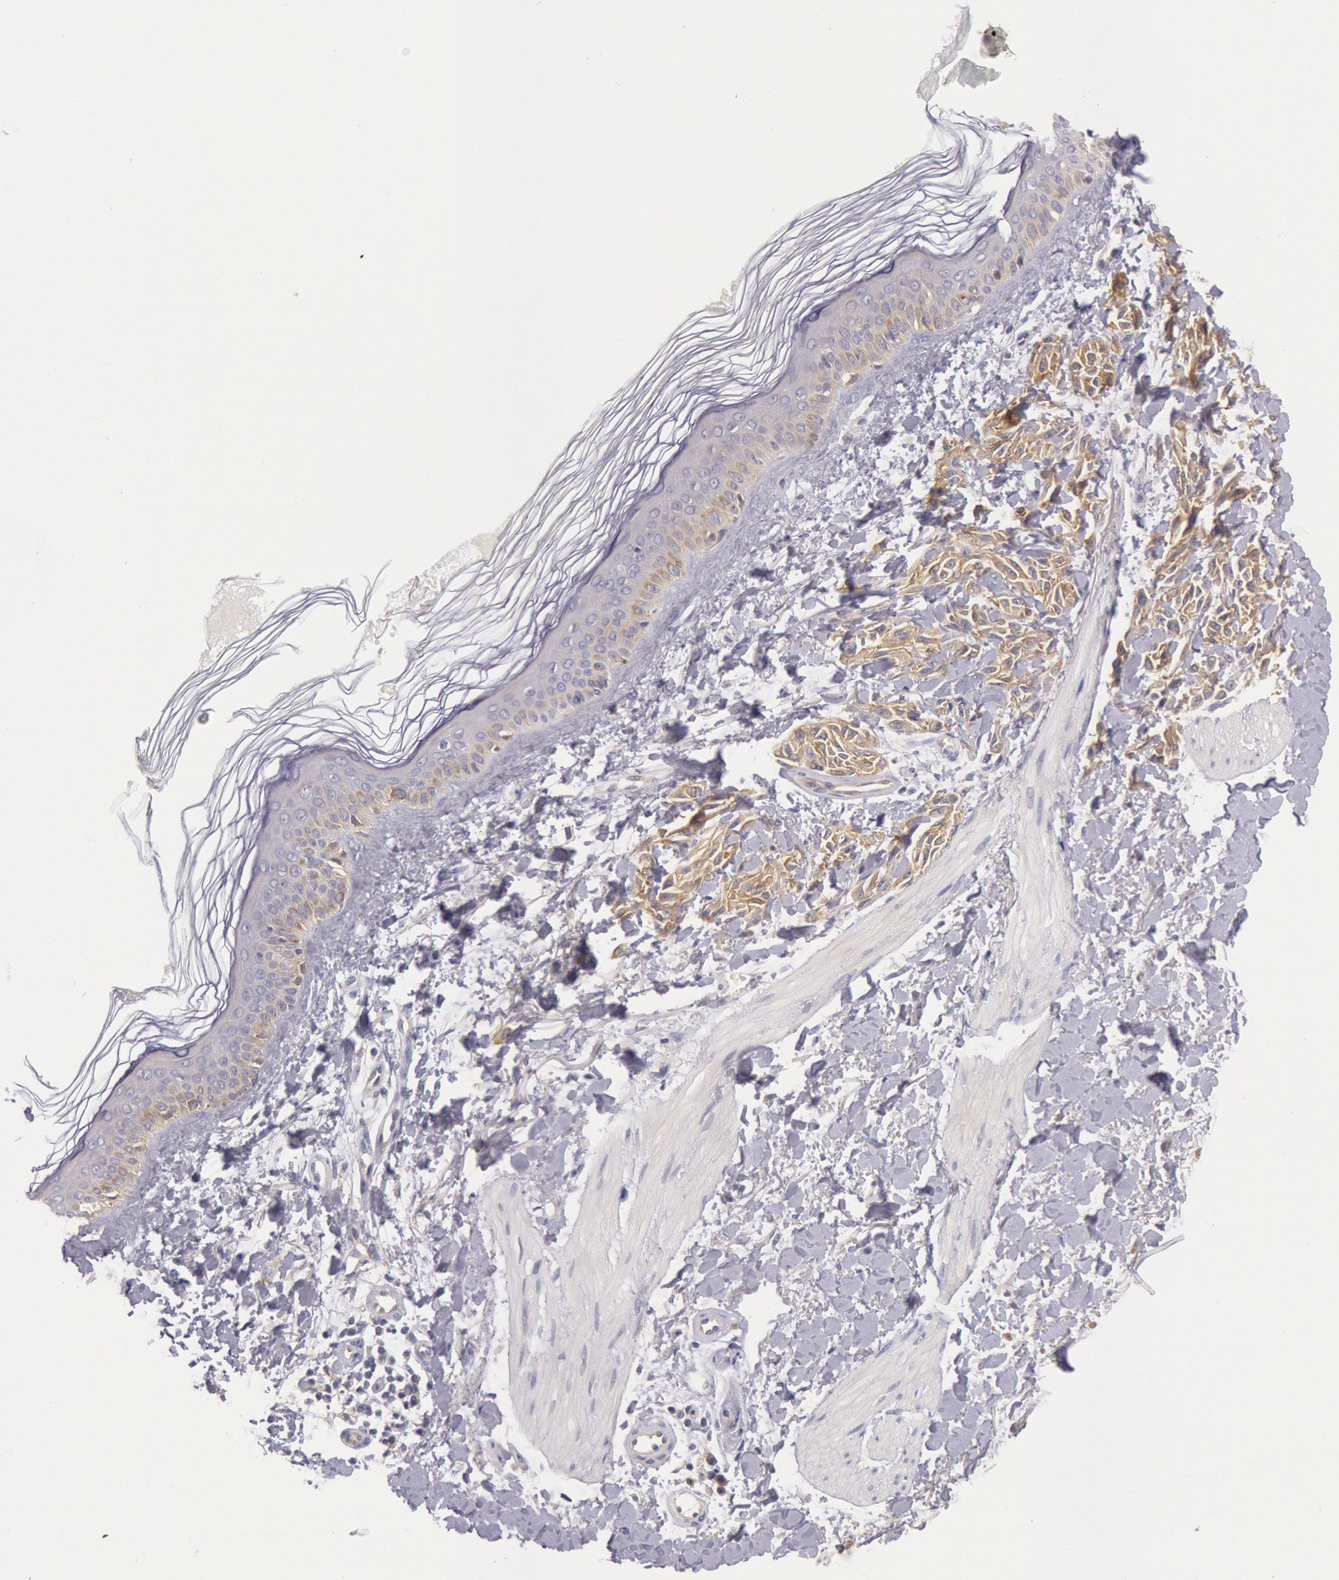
{"staining": {"intensity": "weak", "quantity": "25%-75%", "location": "cytoplasmic/membranous"}, "tissue": "melanoma", "cell_type": "Tumor cells", "image_type": "cancer", "snomed": [{"axis": "morphology", "description": "Malignant melanoma, NOS"}, {"axis": "topography", "description": "Skin"}], "caption": "The immunohistochemical stain shows weak cytoplasmic/membranous staining in tumor cells of melanoma tissue. (brown staining indicates protein expression, while blue staining denotes nuclei).", "gene": "MYO5A", "patient": {"sex": "female", "age": 73}}